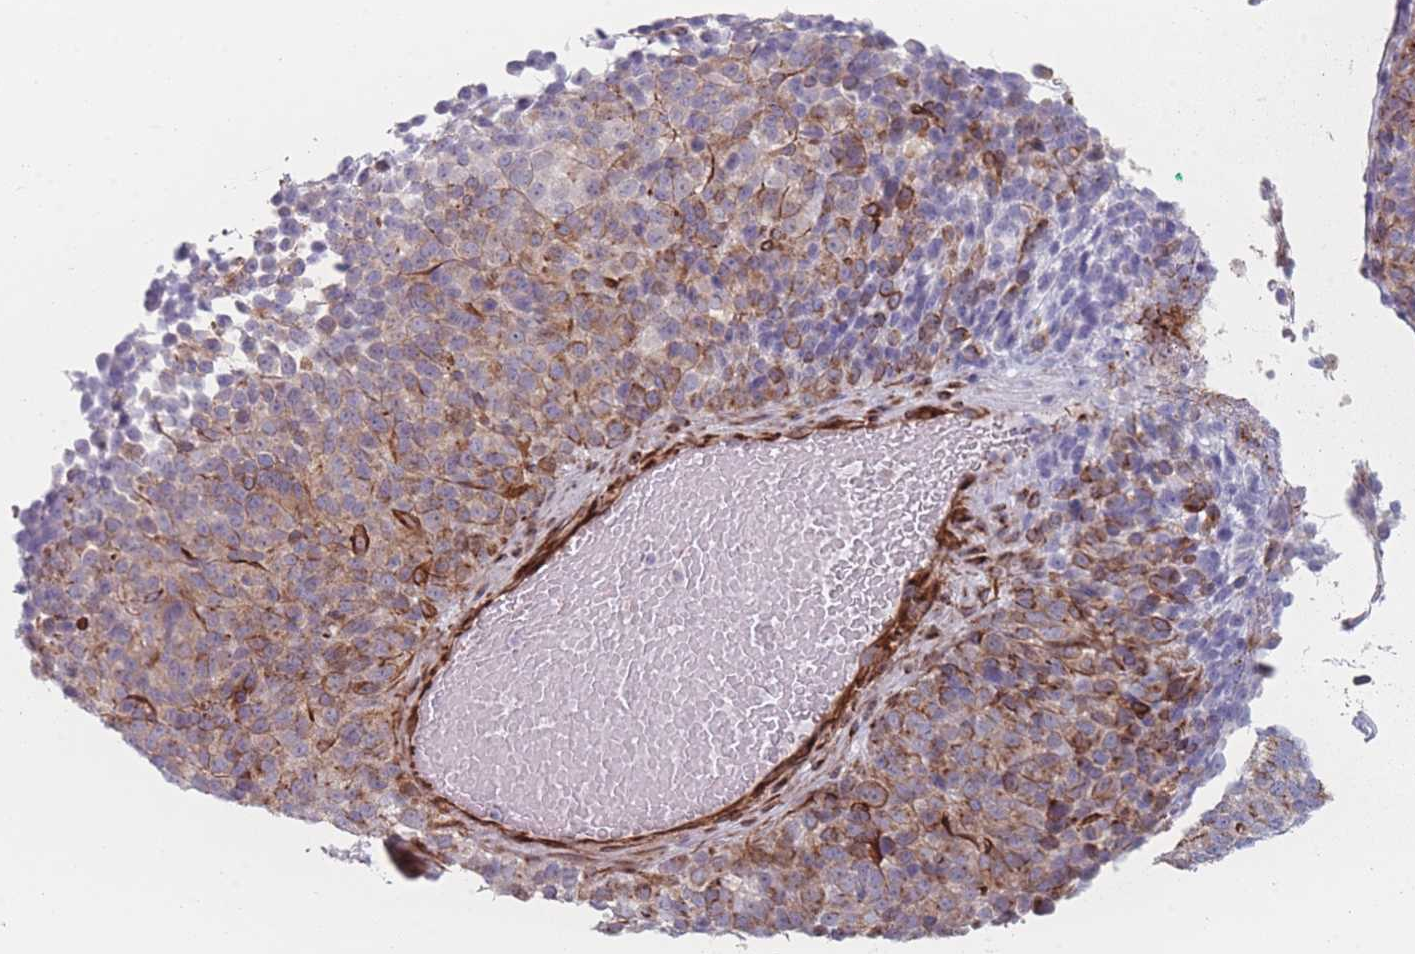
{"staining": {"intensity": "moderate", "quantity": ">75%", "location": "cytoplasmic/membranous"}, "tissue": "melanoma", "cell_type": "Tumor cells", "image_type": "cancer", "snomed": [{"axis": "morphology", "description": "Malignant melanoma, Metastatic site"}, {"axis": "topography", "description": "Brain"}], "caption": "A photomicrograph of malignant melanoma (metastatic site) stained for a protein demonstrates moderate cytoplasmic/membranous brown staining in tumor cells.", "gene": "RNF4", "patient": {"sex": "female", "age": 56}}